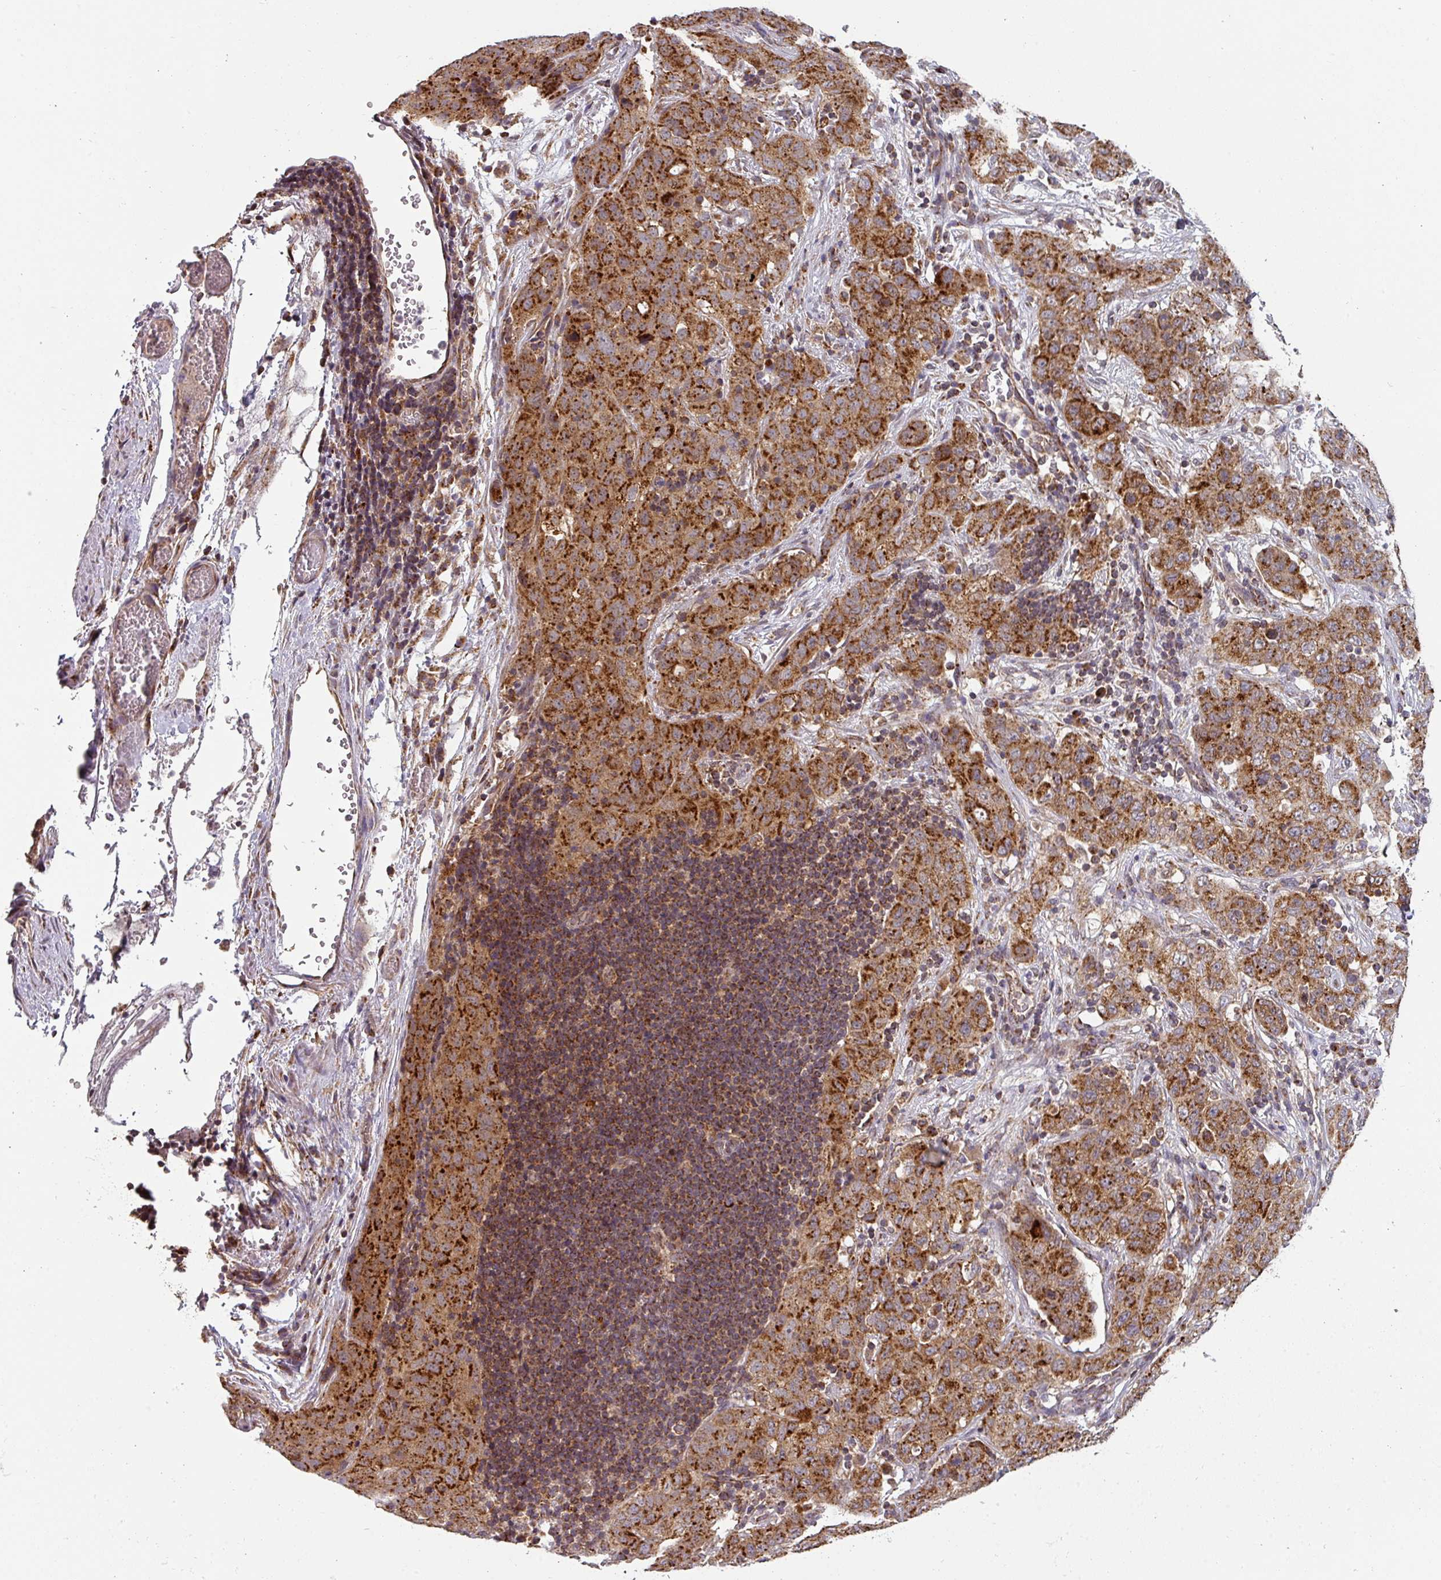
{"staining": {"intensity": "strong", "quantity": ">75%", "location": "cytoplasmic/membranous"}, "tissue": "stomach cancer", "cell_type": "Tumor cells", "image_type": "cancer", "snomed": [{"axis": "morphology", "description": "Normal tissue, NOS"}, {"axis": "morphology", "description": "Adenocarcinoma, NOS"}, {"axis": "topography", "description": "Lymph node"}, {"axis": "topography", "description": "Stomach"}], "caption": "The micrograph displays immunohistochemical staining of stomach adenocarcinoma. There is strong cytoplasmic/membranous staining is seen in about >75% of tumor cells.", "gene": "MRPS16", "patient": {"sex": "male", "age": 48}}